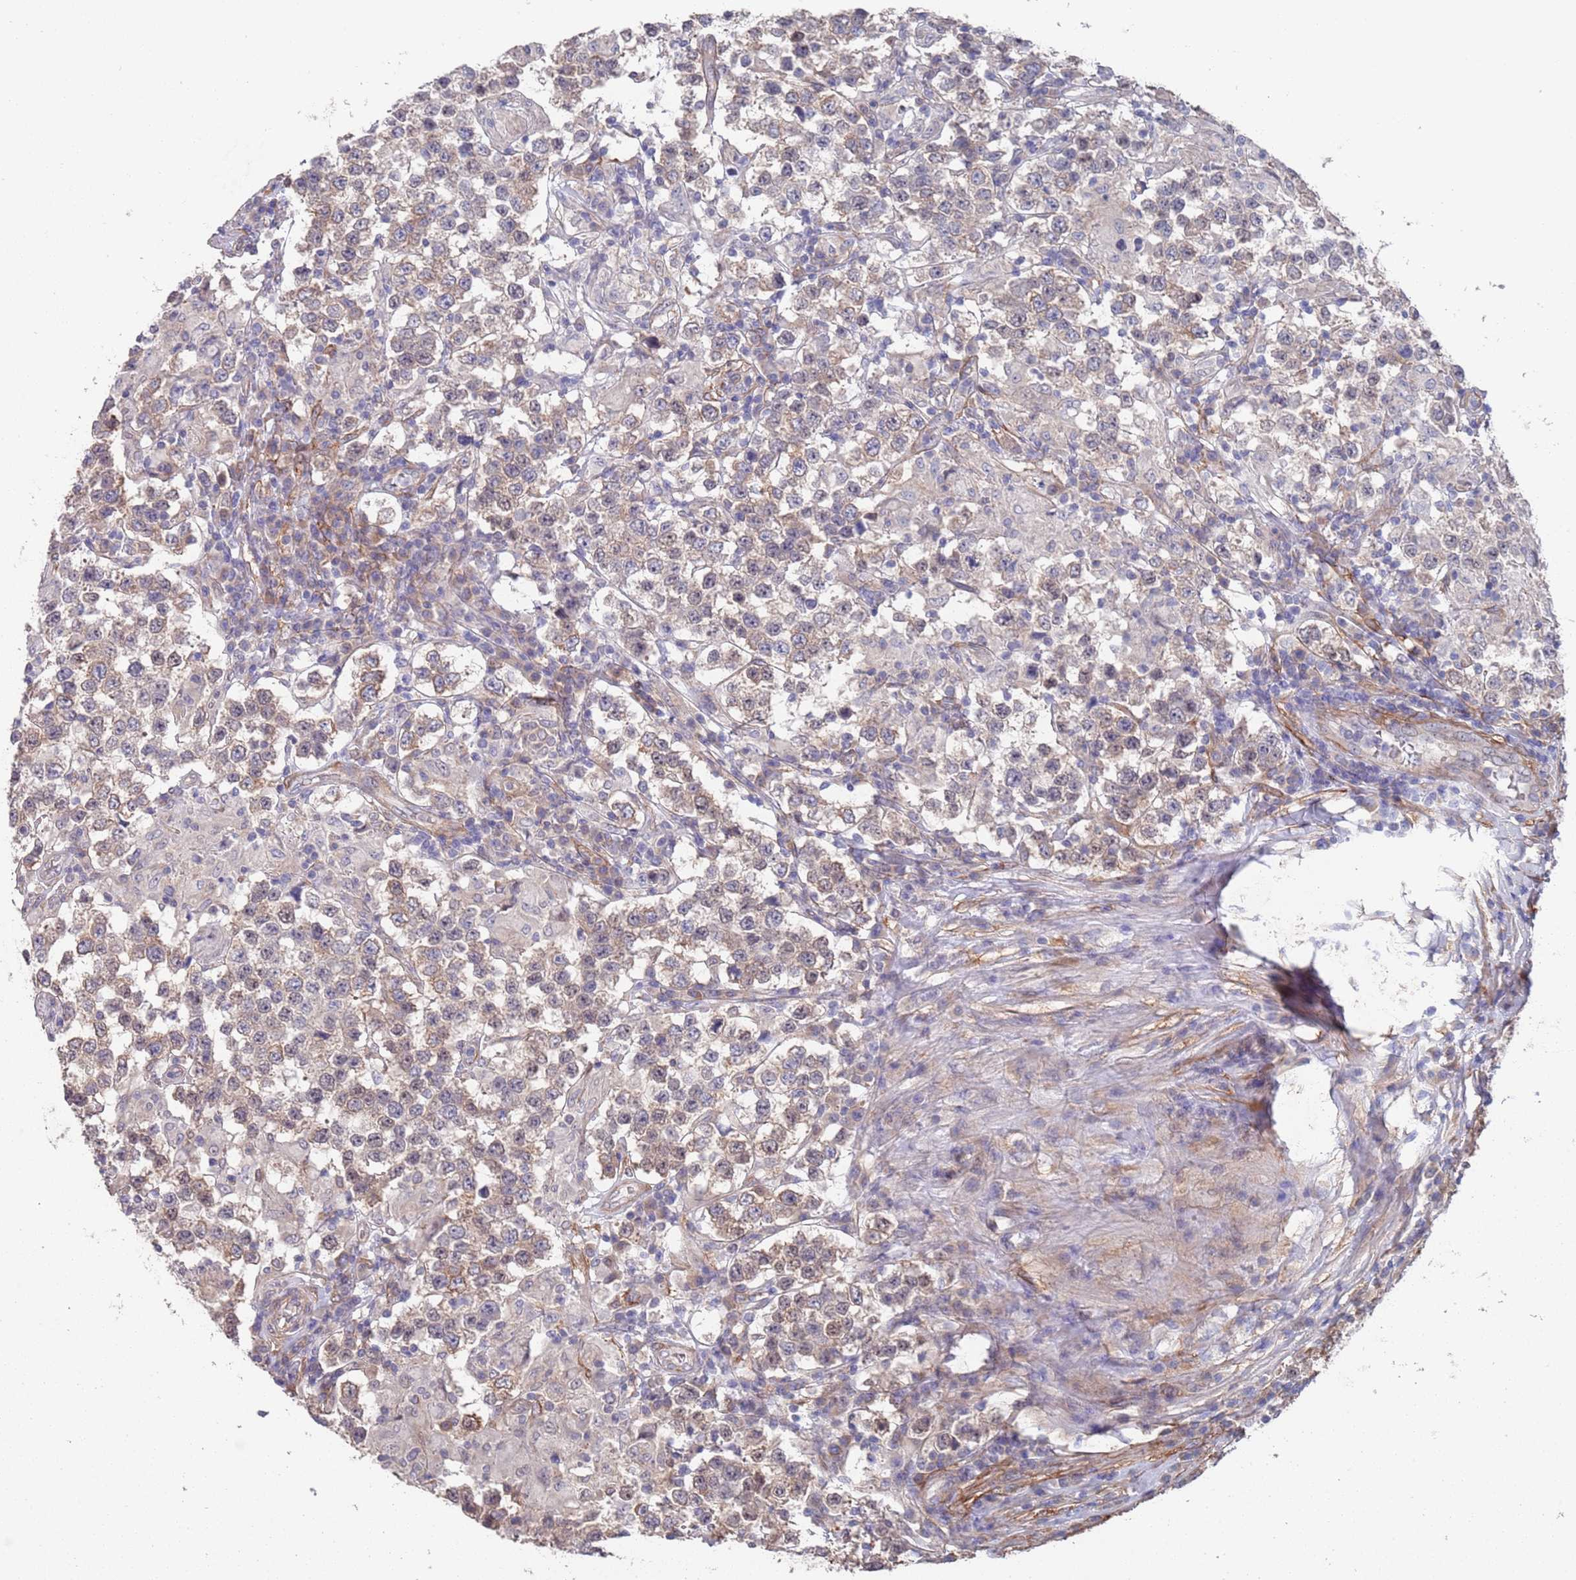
{"staining": {"intensity": "moderate", "quantity": "25%-75%", "location": "cytoplasmic/membranous"}, "tissue": "testis cancer", "cell_type": "Tumor cells", "image_type": "cancer", "snomed": [{"axis": "morphology", "description": "Seminoma, NOS"}, {"axis": "morphology", "description": "Carcinoma, Embryonal, NOS"}, {"axis": "topography", "description": "Testis"}], "caption": "Brown immunohistochemical staining in human testis cancer (seminoma) demonstrates moderate cytoplasmic/membranous expression in about 25%-75% of tumor cells.", "gene": "ANK2", "patient": {"sex": "male", "age": 41}}